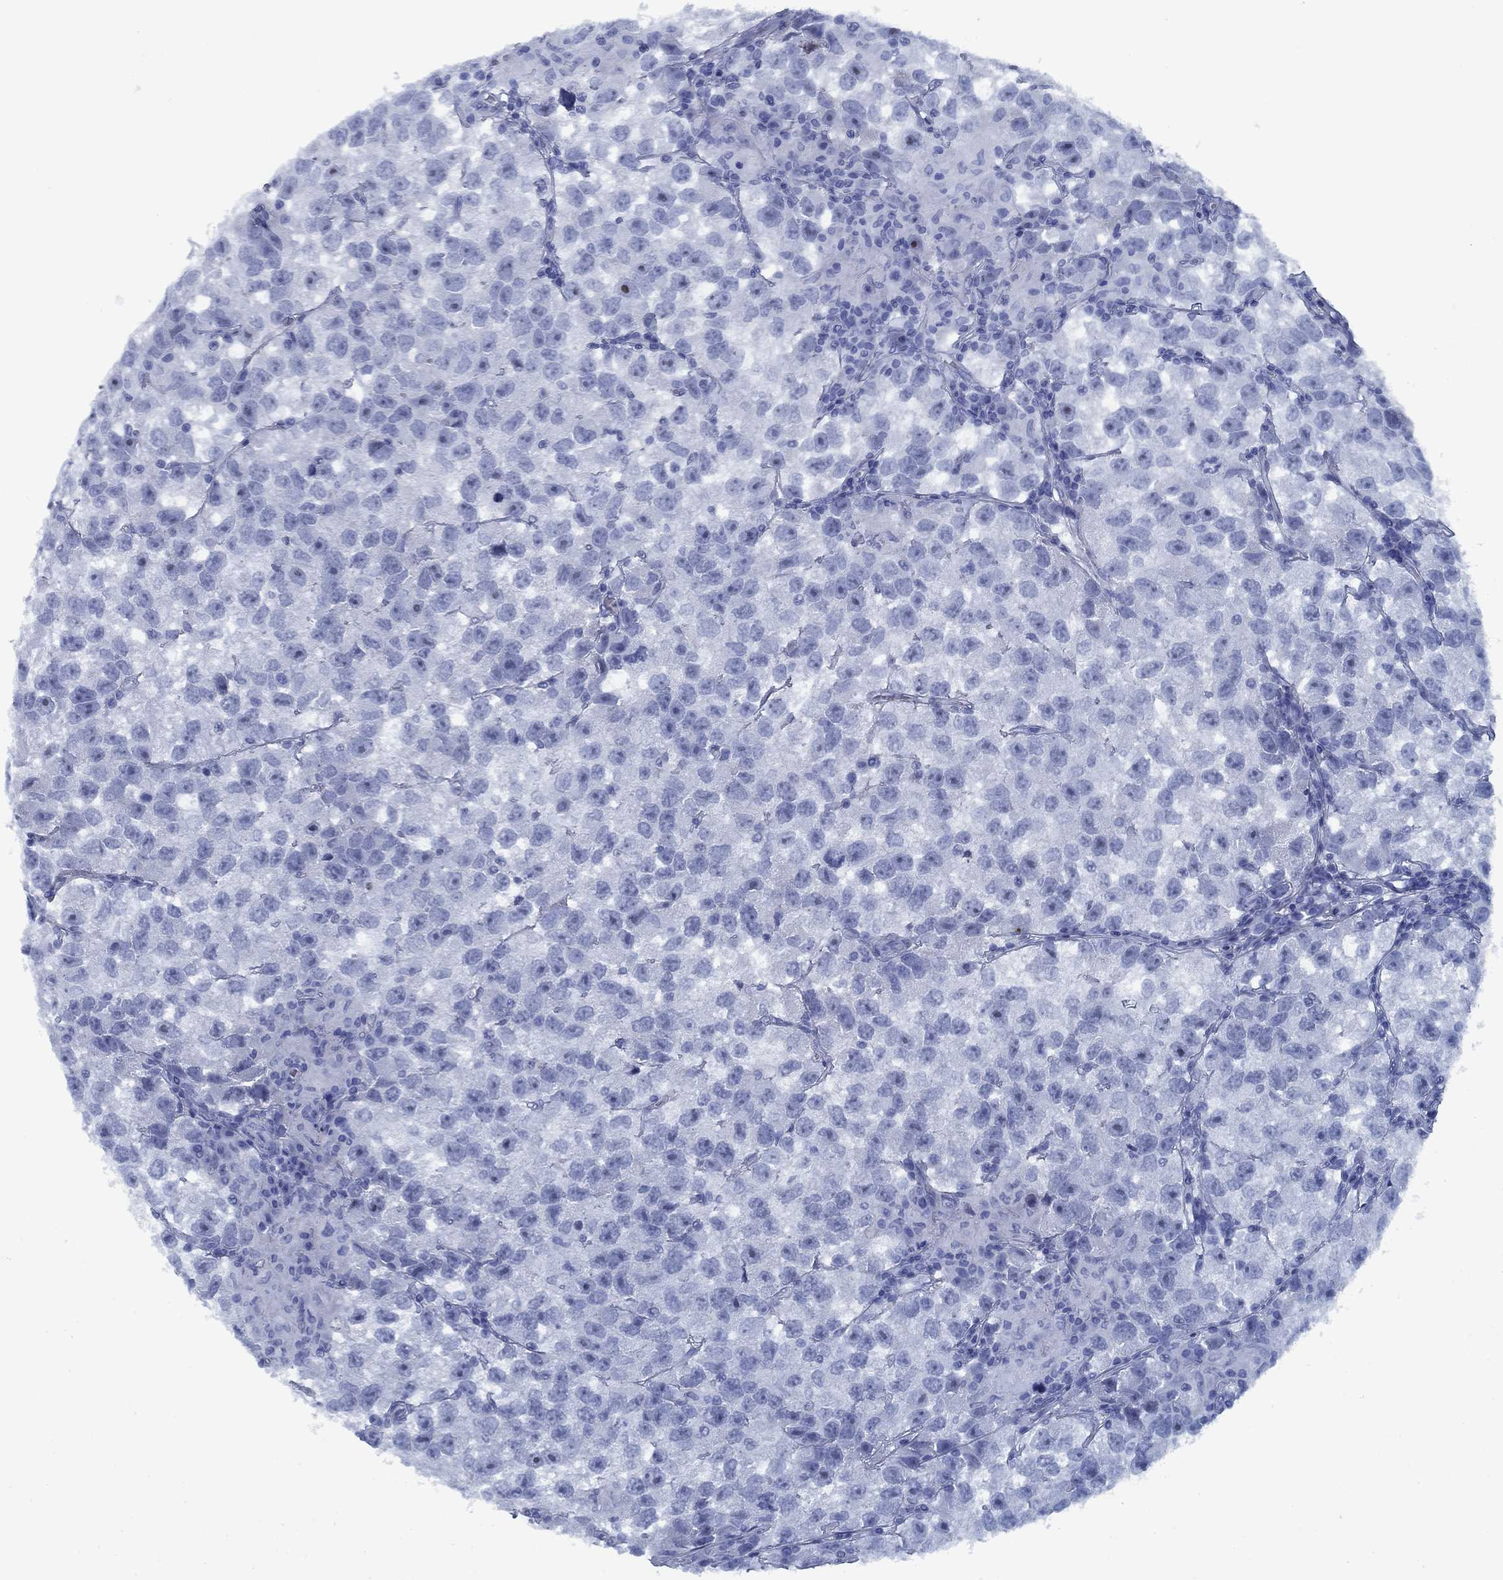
{"staining": {"intensity": "negative", "quantity": "none", "location": "none"}, "tissue": "testis cancer", "cell_type": "Tumor cells", "image_type": "cancer", "snomed": [{"axis": "morphology", "description": "Seminoma, NOS"}, {"axis": "topography", "description": "Testis"}], "caption": "This is a image of immunohistochemistry (IHC) staining of testis cancer, which shows no expression in tumor cells.", "gene": "PNMA8A", "patient": {"sex": "male", "age": 26}}